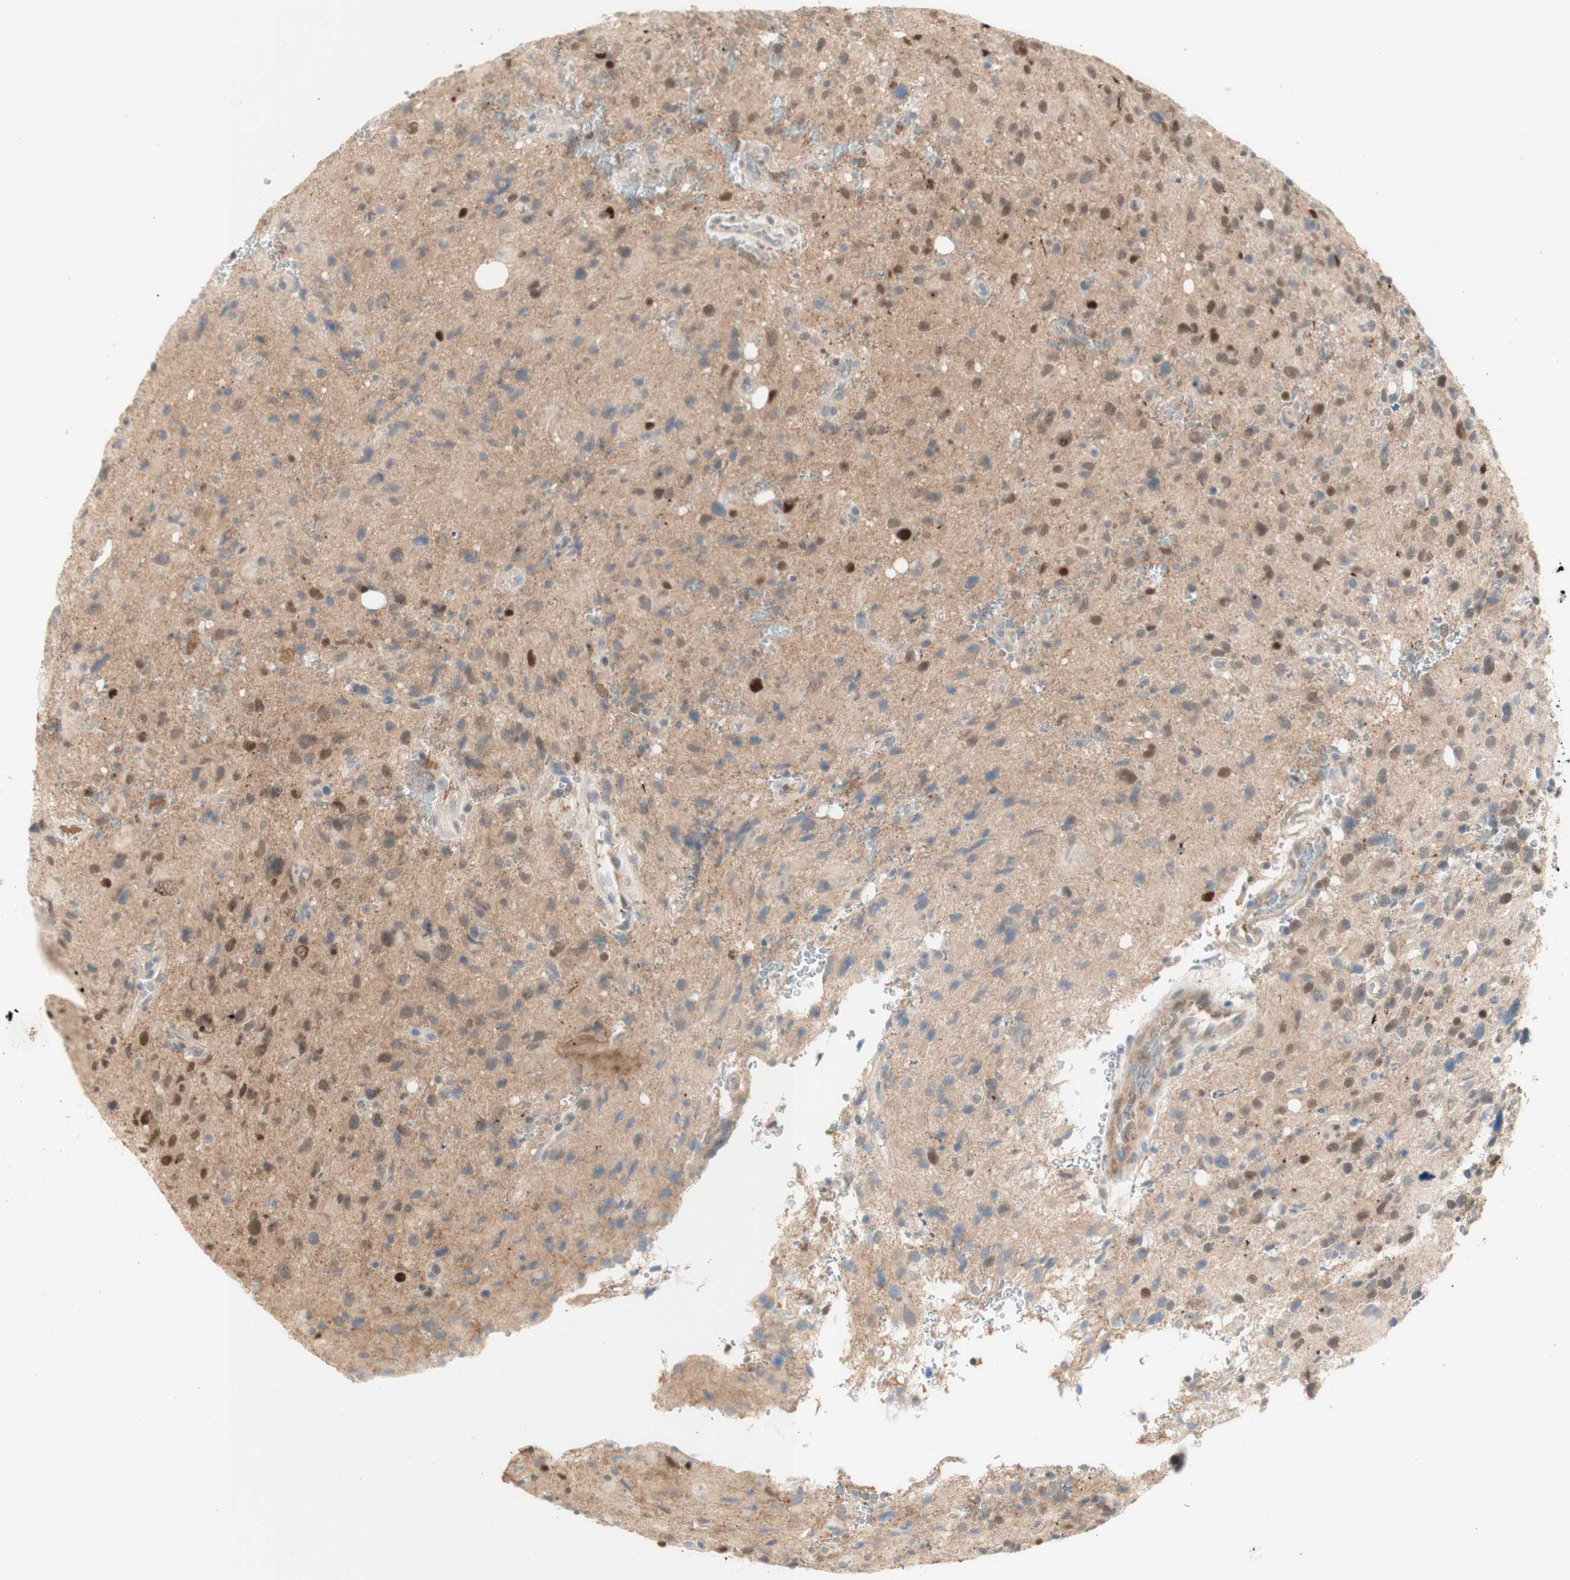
{"staining": {"intensity": "weak", "quantity": "25%-75%", "location": "nuclear"}, "tissue": "glioma", "cell_type": "Tumor cells", "image_type": "cancer", "snomed": [{"axis": "morphology", "description": "Glioma, malignant, High grade"}, {"axis": "topography", "description": "Brain"}], "caption": "DAB (3,3'-diaminobenzidine) immunohistochemical staining of glioma shows weak nuclear protein staining in approximately 25%-75% of tumor cells.", "gene": "RFNG", "patient": {"sex": "male", "age": 48}}